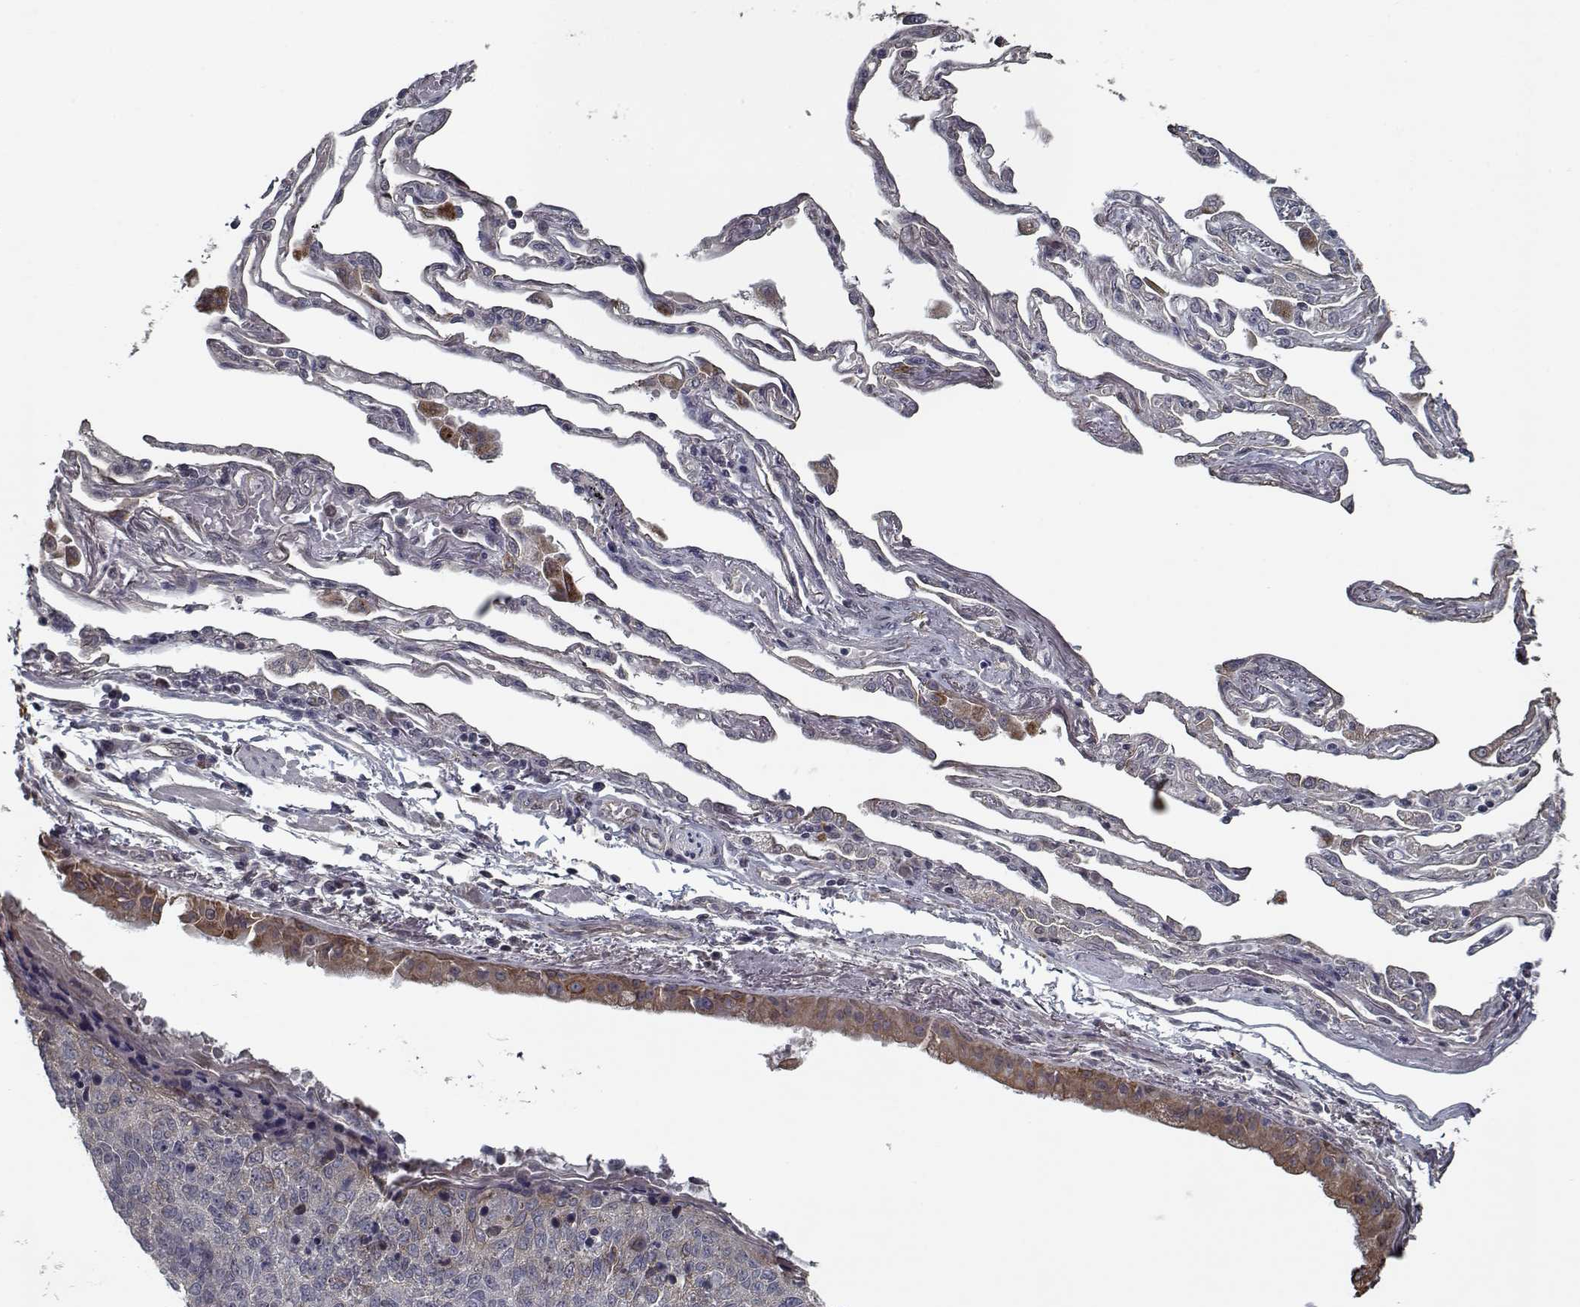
{"staining": {"intensity": "moderate", "quantity": "<25%", "location": "cytoplasmic/membranous"}, "tissue": "lung cancer", "cell_type": "Tumor cells", "image_type": "cancer", "snomed": [{"axis": "morphology", "description": "Squamous cell carcinoma, NOS"}, {"axis": "topography", "description": "Lung"}], "caption": "An image of lung cancer (squamous cell carcinoma) stained for a protein demonstrates moderate cytoplasmic/membranous brown staining in tumor cells. (Stains: DAB (3,3'-diaminobenzidine) in brown, nuclei in blue, Microscopy: brightfield microscopy at high magnification).", "gene": "NLK", "patient": {"sex": "male", "age": 73}}